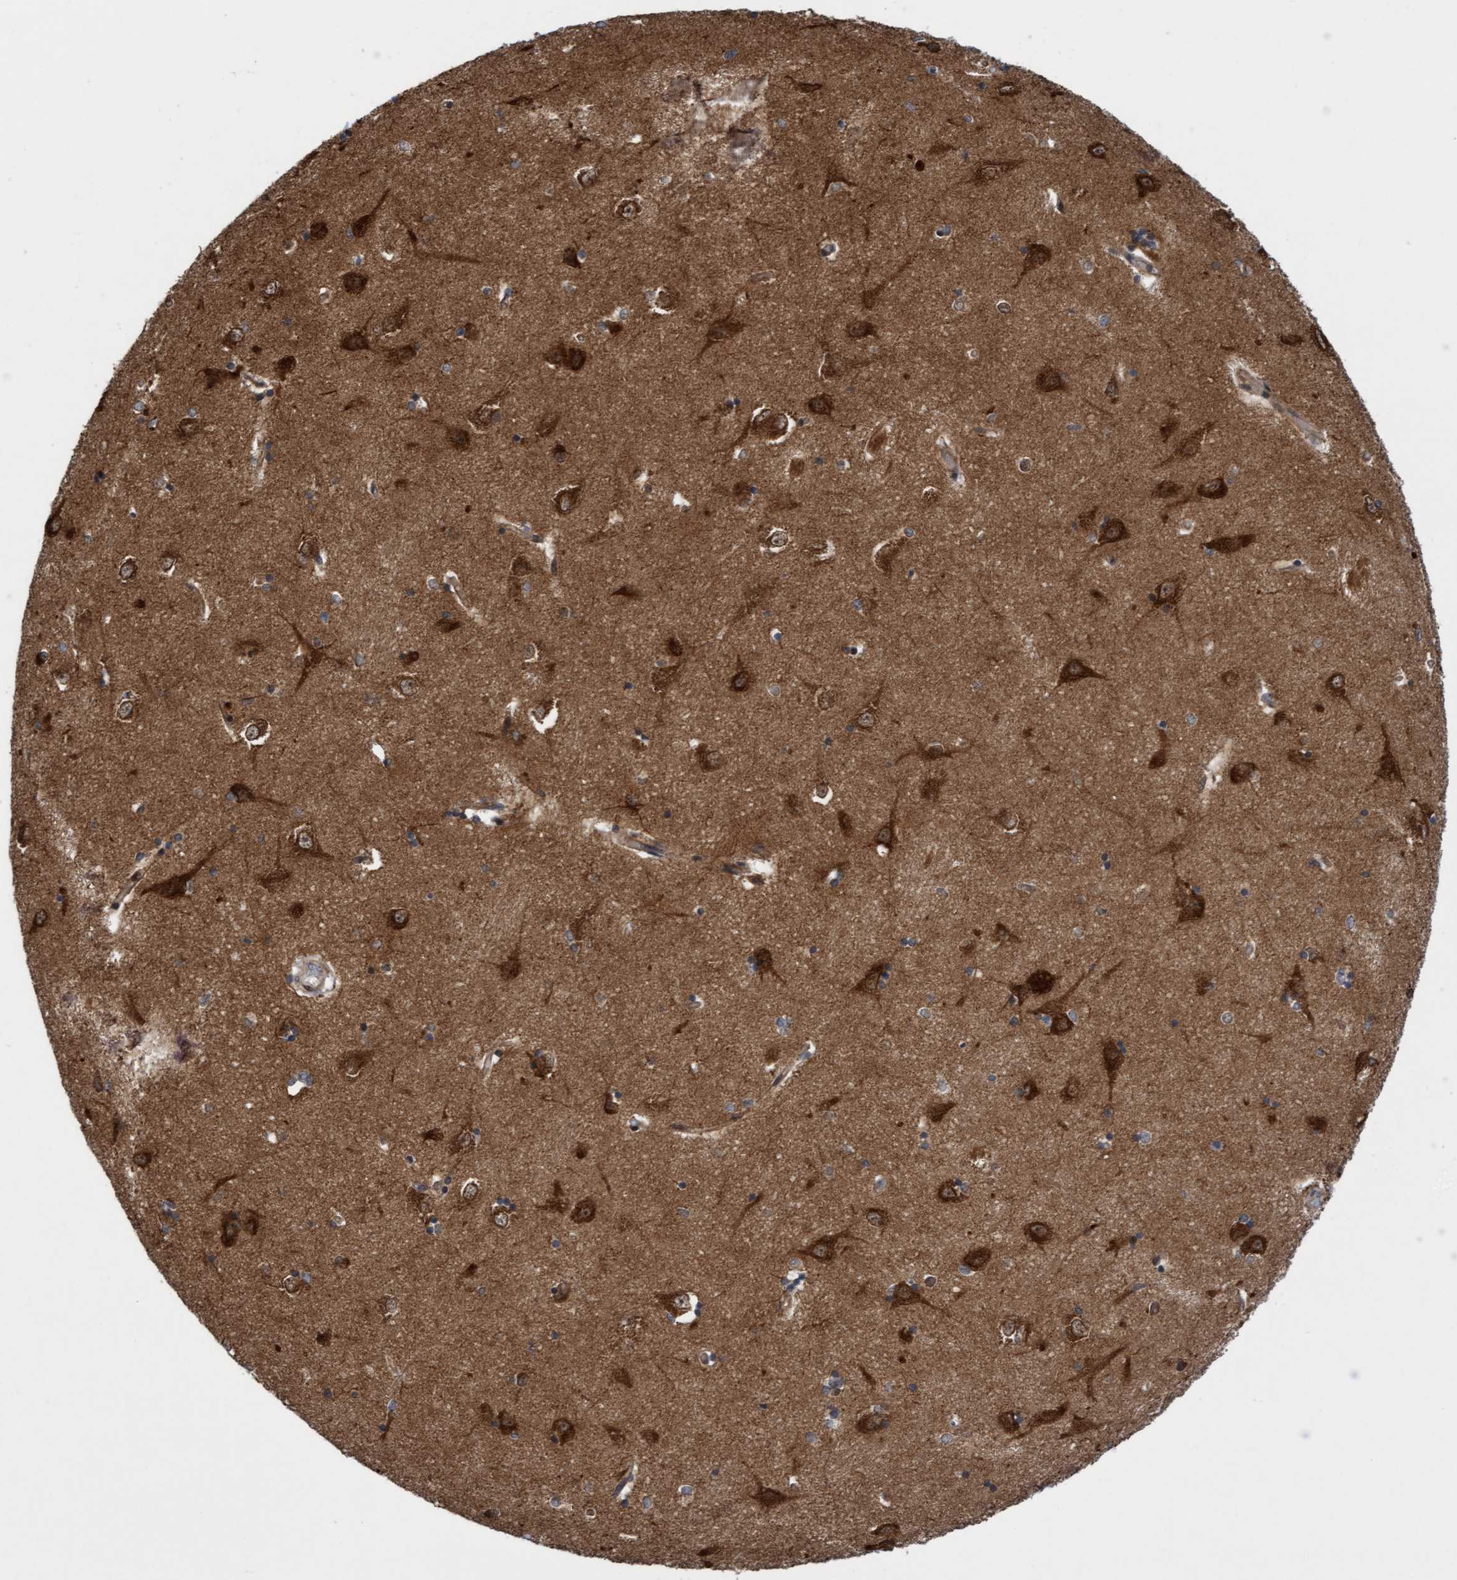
{"staining": {"intensity": "moderate", "quantity": "25%-75%", "location": "cytoplasmic/membranous"}, "tissue": "hippocampus", "cell_type": "Glial cells", "image_type": "normal", "snomed": [{"axis": "morphology", "description": "Normal tissue, NOS"}, {"axis": "topography", "description": "Hippocampus"}], "caption": "Hippocampus stained with DAB immunohistochemistry reveals medium levels of moderate cytoplasmic/membranous staining in approximately 25%-75% of glial cells.", "gene": "ITFG1", "patient": {"sex": "male", "age": 45}}